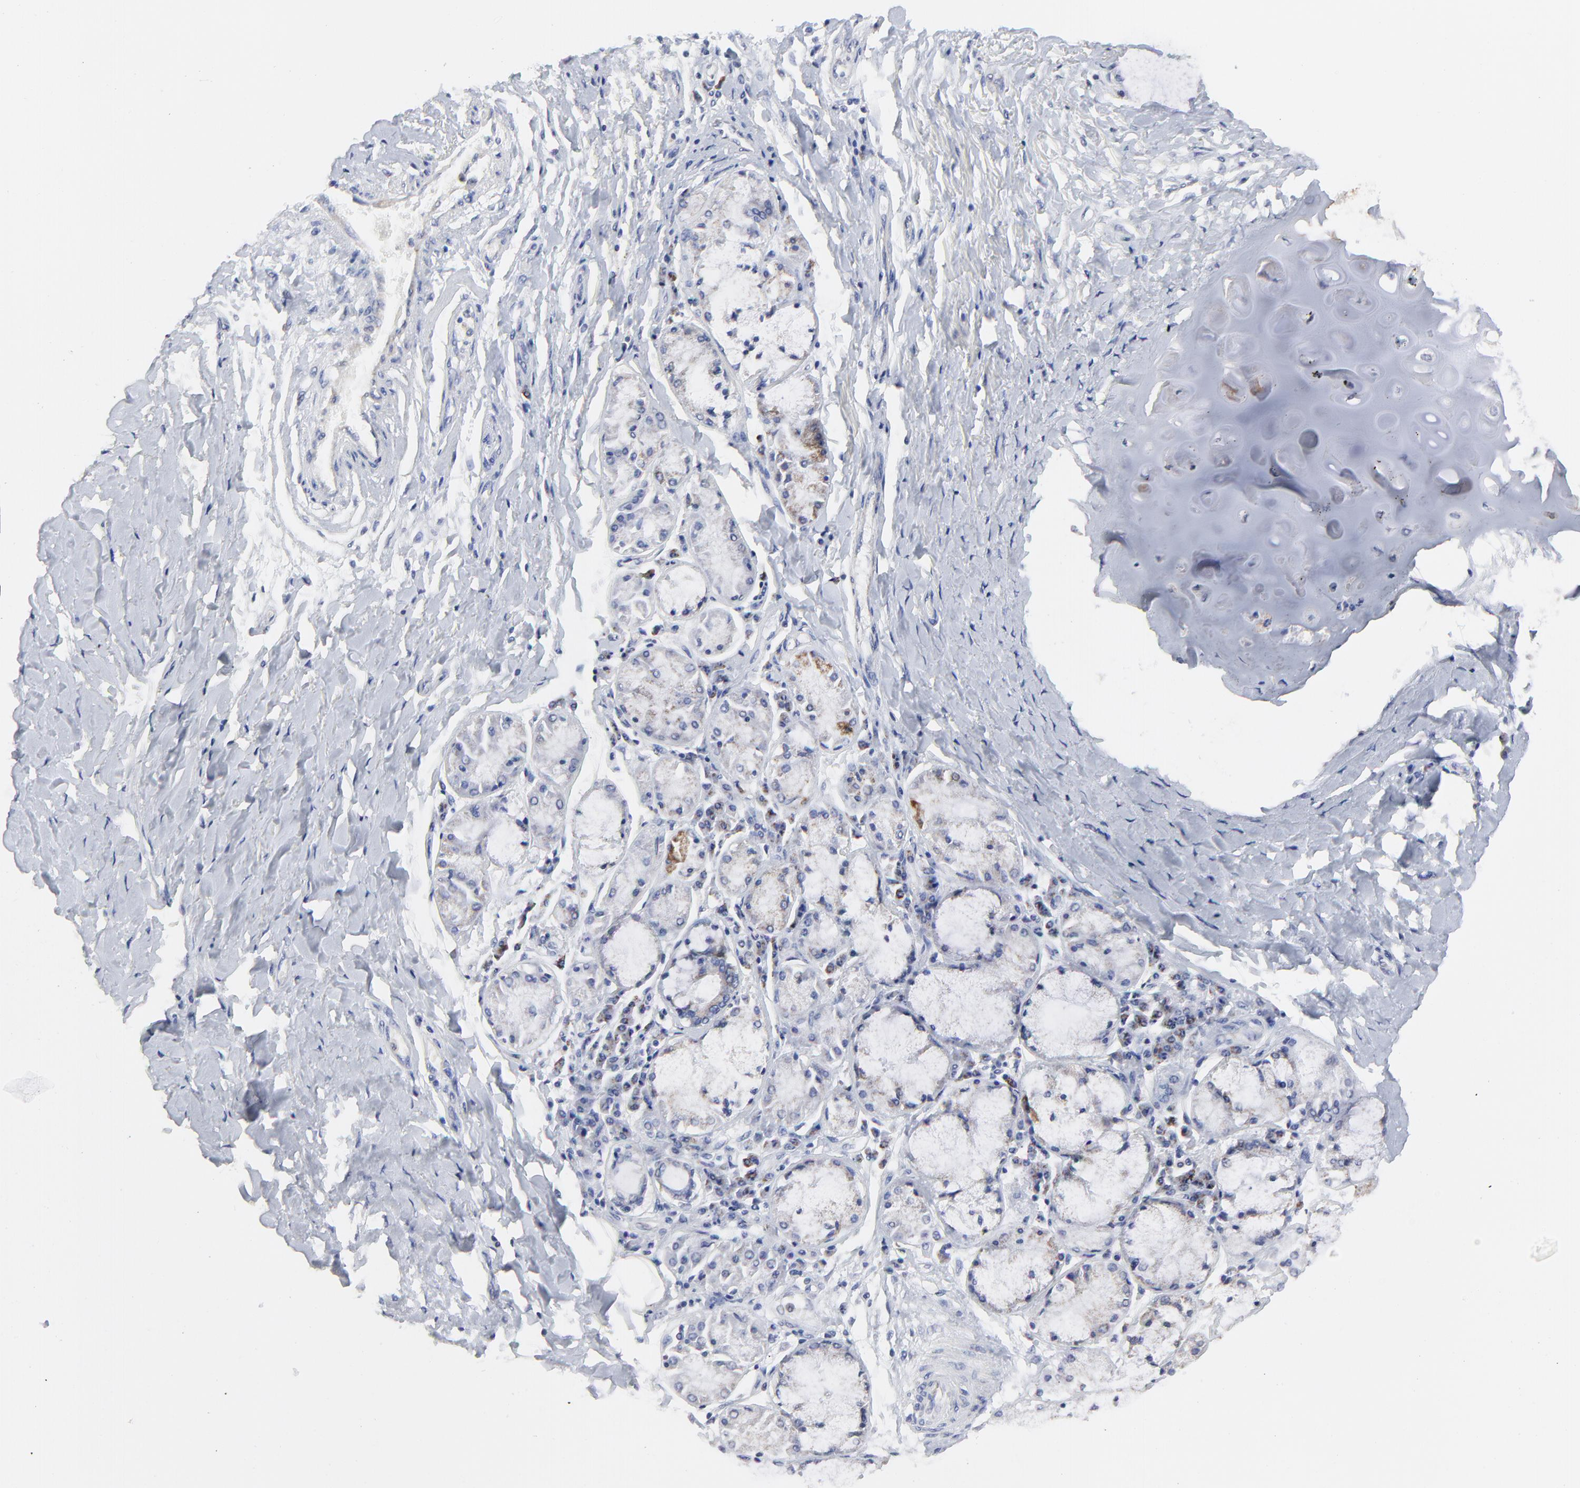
{"staining": {"intensity": "moderate", "quantity": "<25%", "location": "cytoplasmic/membranous"}, "tissue": "bronchus", "cell_type": "Respiratory epithelial cells", "image_type": "normal", "snomed": [{"axis": "morphology", "description": "Normal tissue, NOS"}, {"axis": "topography", "description": "Cartilage tissue"}, {"axis": "topography", "description": "Bronchus"}, {"axis": "topography", "description": "Lung"}], "caption": "Immunohistochemical staining of unremarkable human bronchus reveals moderate cytoplasmic/membranous protein staining in about <25% of respiratory epithelial cells.", "gene": "NCAPH", "patient": {"sex": "female", "age": 49}}